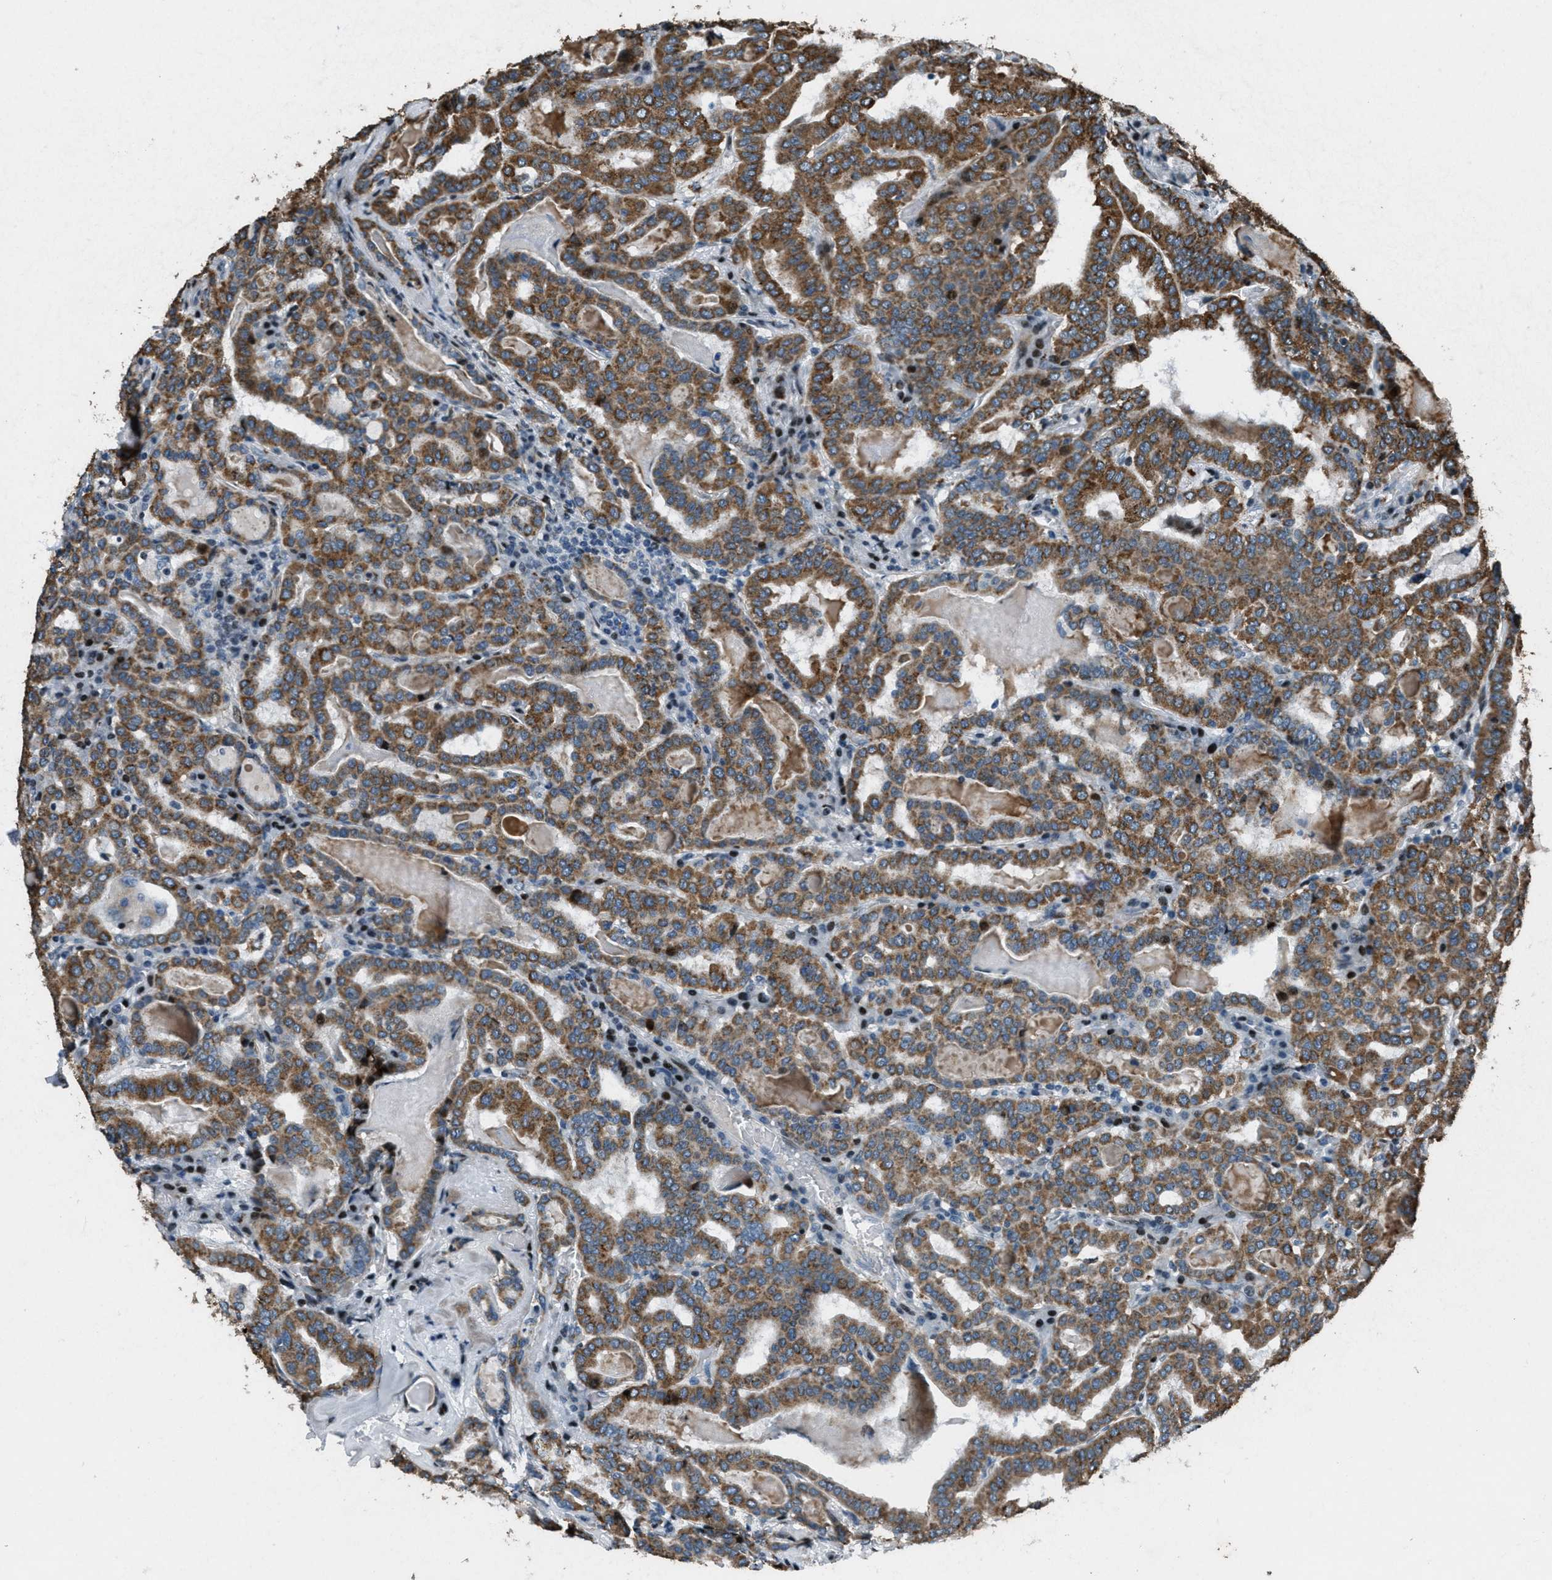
{"staining": {"intensity": "strong", "quantity": ">75%", "location": "cytoplasmic/membranous"}, "tissue": "thyroid cancer", "cell_type": "Tumor cells", "image_type": "cancer", "snomed": [{"axis": "morphology", "description": "Papillary adenocarcinoma, NOS"}, {"axis": "topography", "description": "Thyroid gland"}], "caption": "A photomicrograph of thyroid cancer (papillary adenocarcinoma) stained for a protein reveals strong cytoplasmic/membranous brown staining in tumor cells.", "gene": "GPC6", "patient": {"sex": "female", "age": 42}}